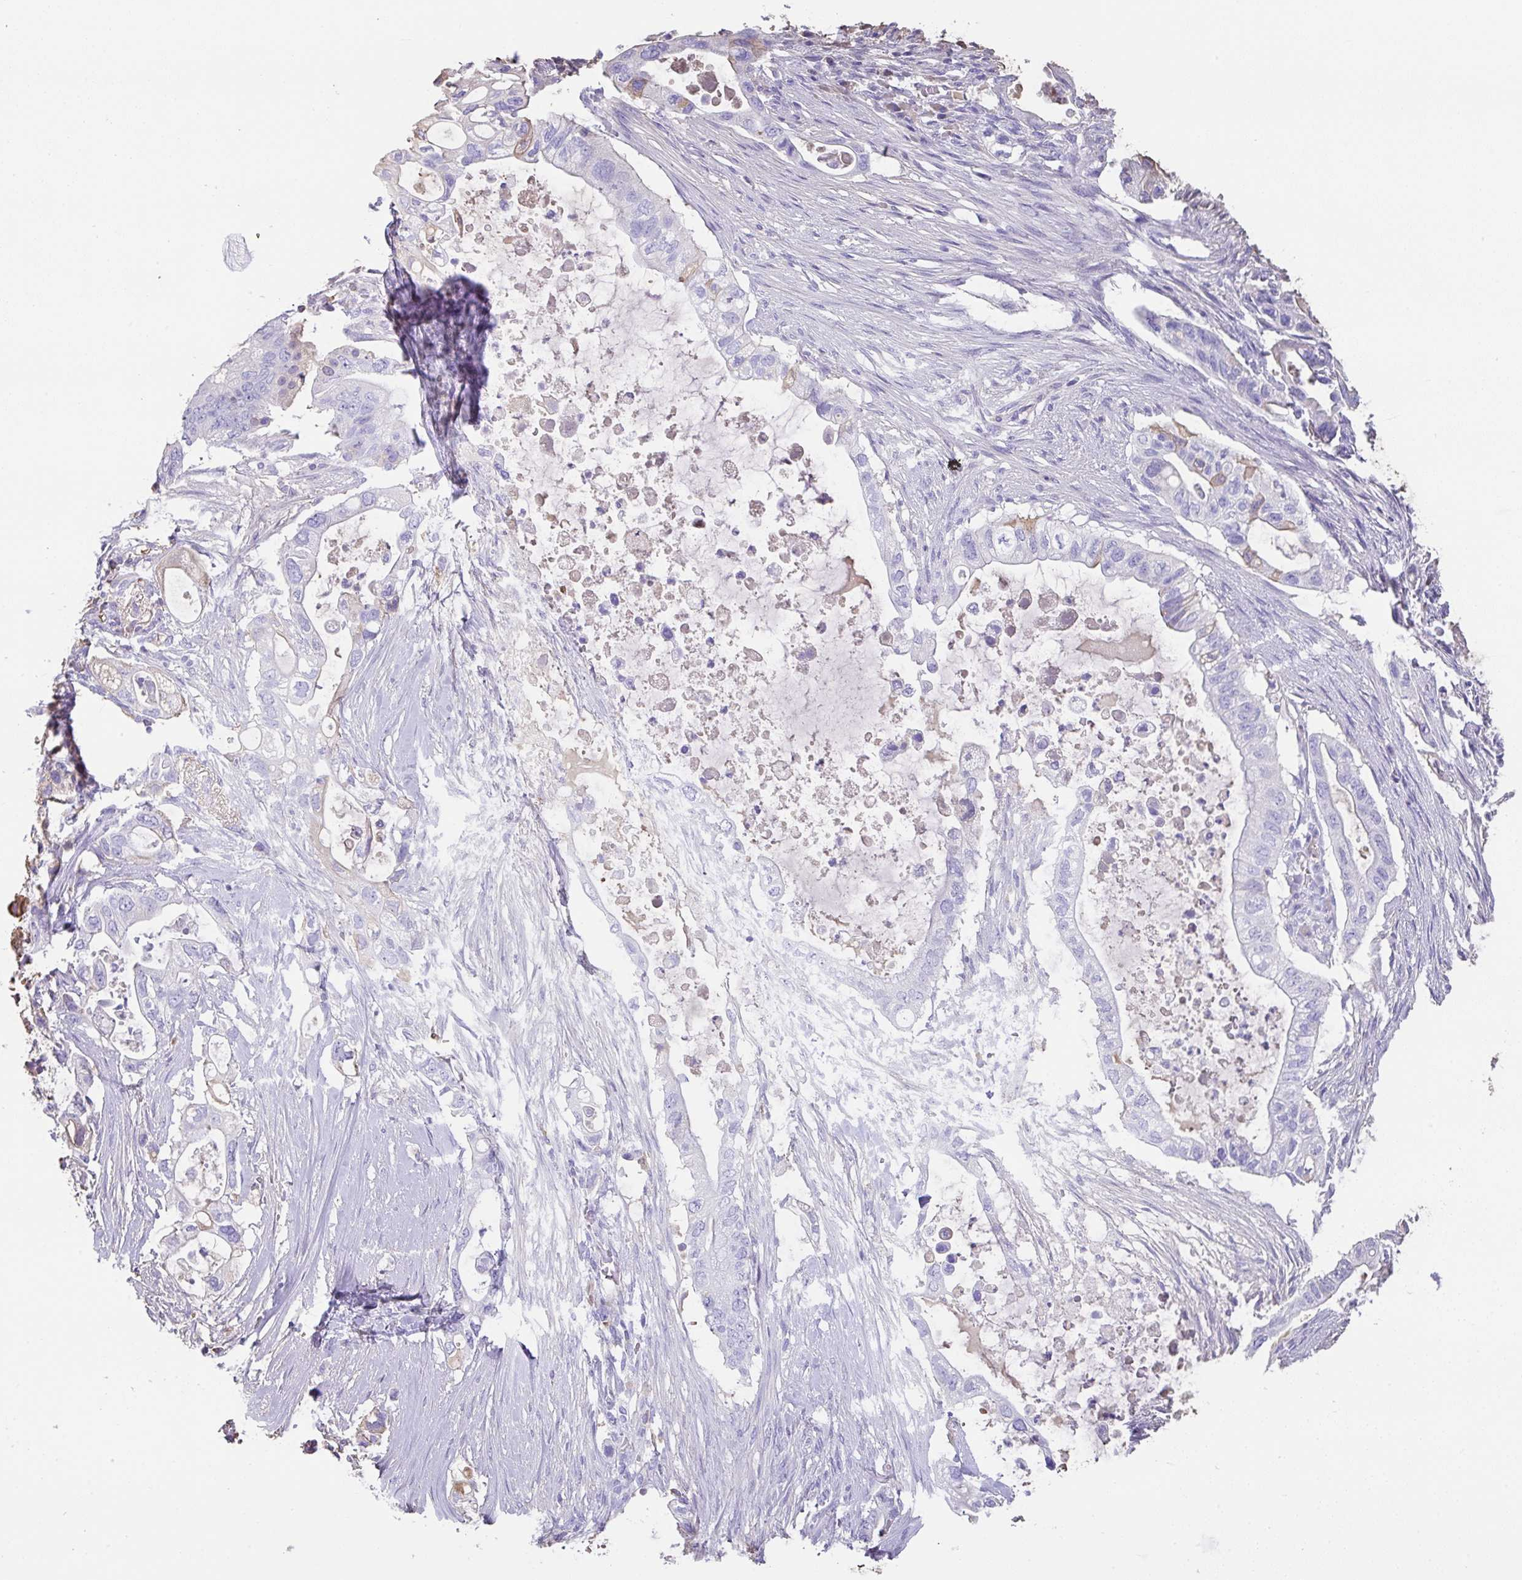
{"staining": {"intensity": "negative", "quantity": "none", "location": "none"}, "tissue": "pancreatic cancer", "cell_type": "Tumor cells", "image_type": "cancer", "snomed": [{"axis": "morphology", "description": "Adenocarcinoma, NOS"}, {"axis": "topography", "description": "Pancreas"}], "caption": "Tumor cells show no significant expression in pancreatic cancer (adenocarcinoma). The staining was performed using DAB to visualize the protein expression in brown, while the nuclei were stained in blue with hematoxylin (Magnification: 20x).", "gene": "HOXC12", "patient": {"sex": "female", "age": 72}}